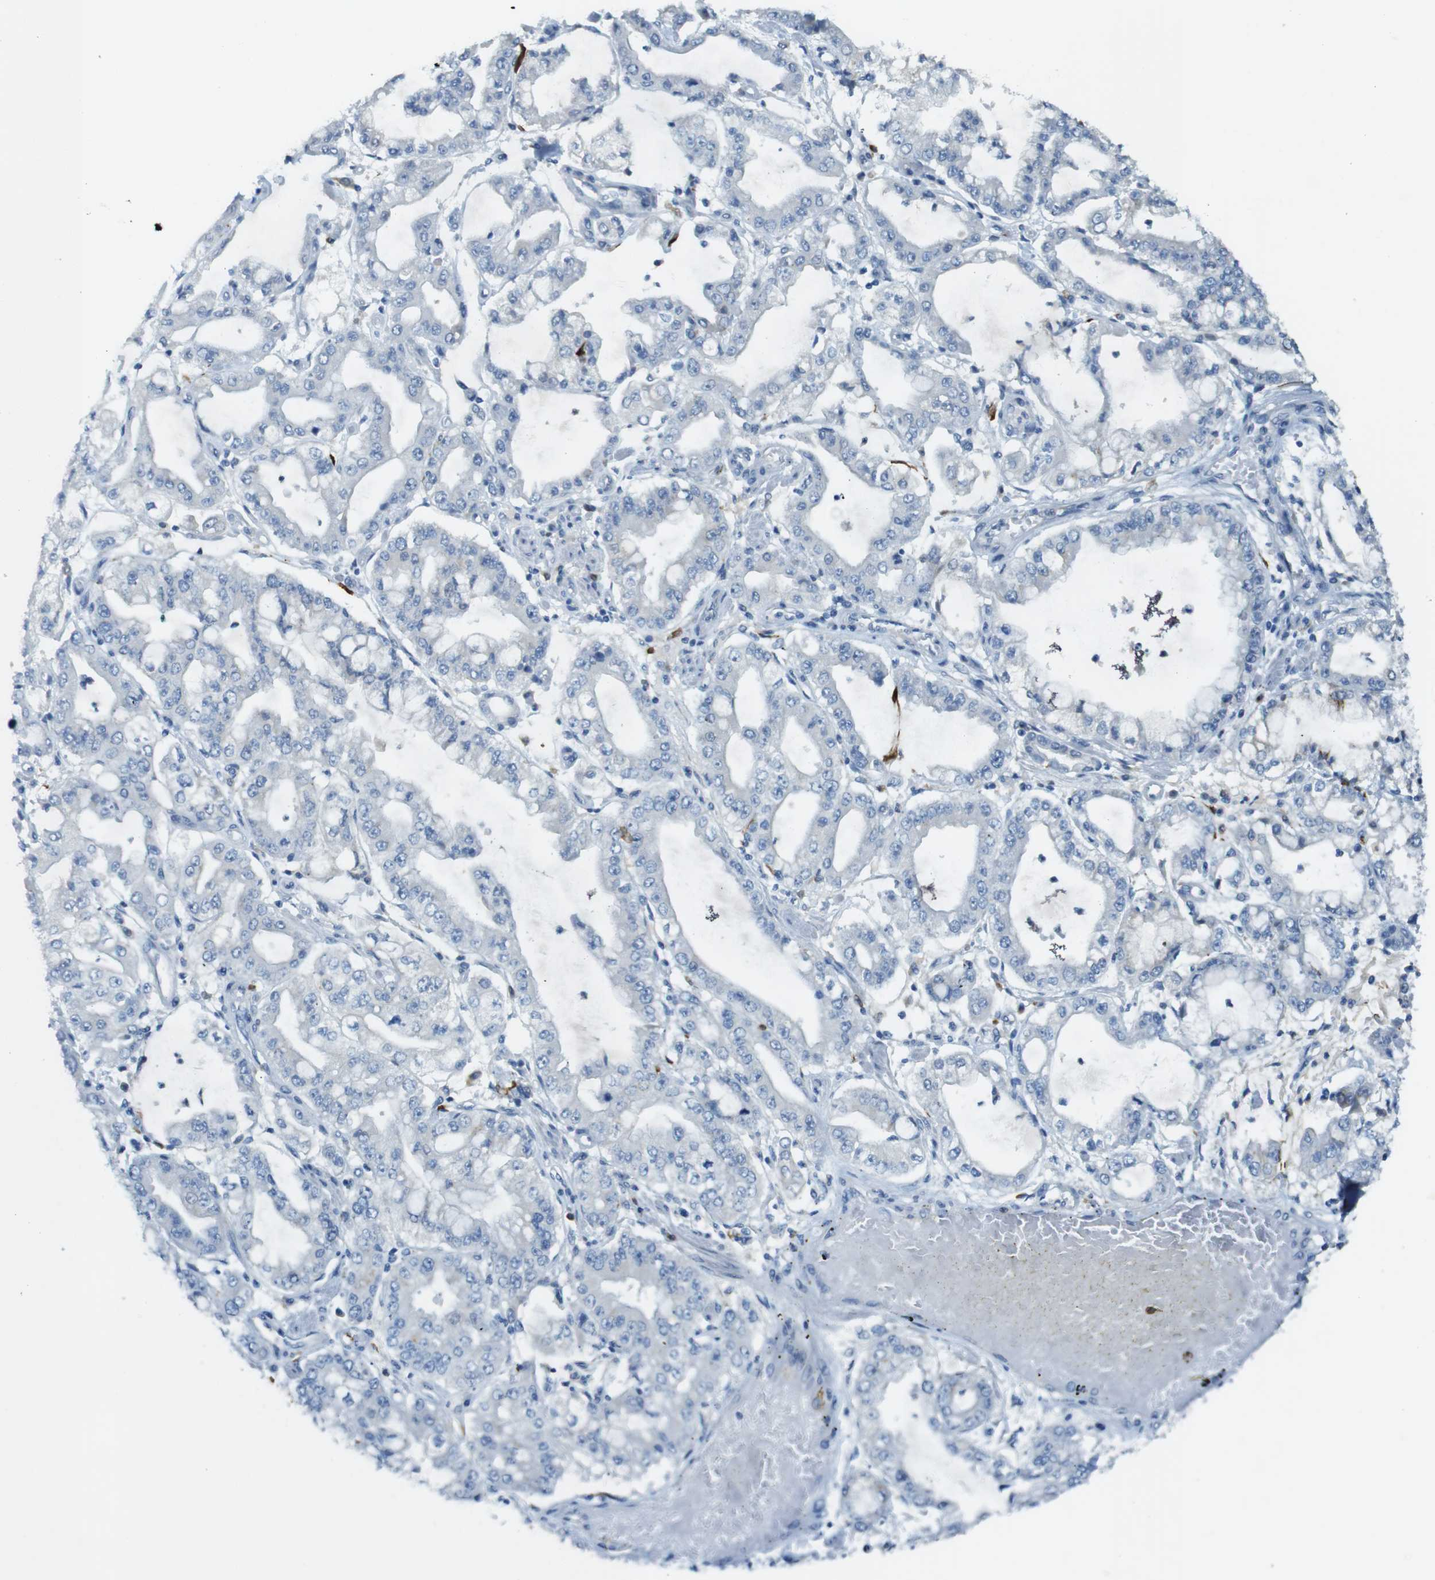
{"staining": {"intensity": "negative", "quantity": "none", "location": "none"}, "tissue": "stomach cancer", "cell_type": "Tumor cells", "image_type": "cancer", "snomed": [{"axis": "morphology", "description": "Adenocarcinoma, NOS"}, {"axis": "topography", "description": "Stomach"}], "caption": "An IHC histopathology image of stomach adenocarcinoma is shown. There is no staining in tumor cells of stomach adenocarcinoma.", "gene": "CD320", "patient": {"sex": "male", "age": 76}}